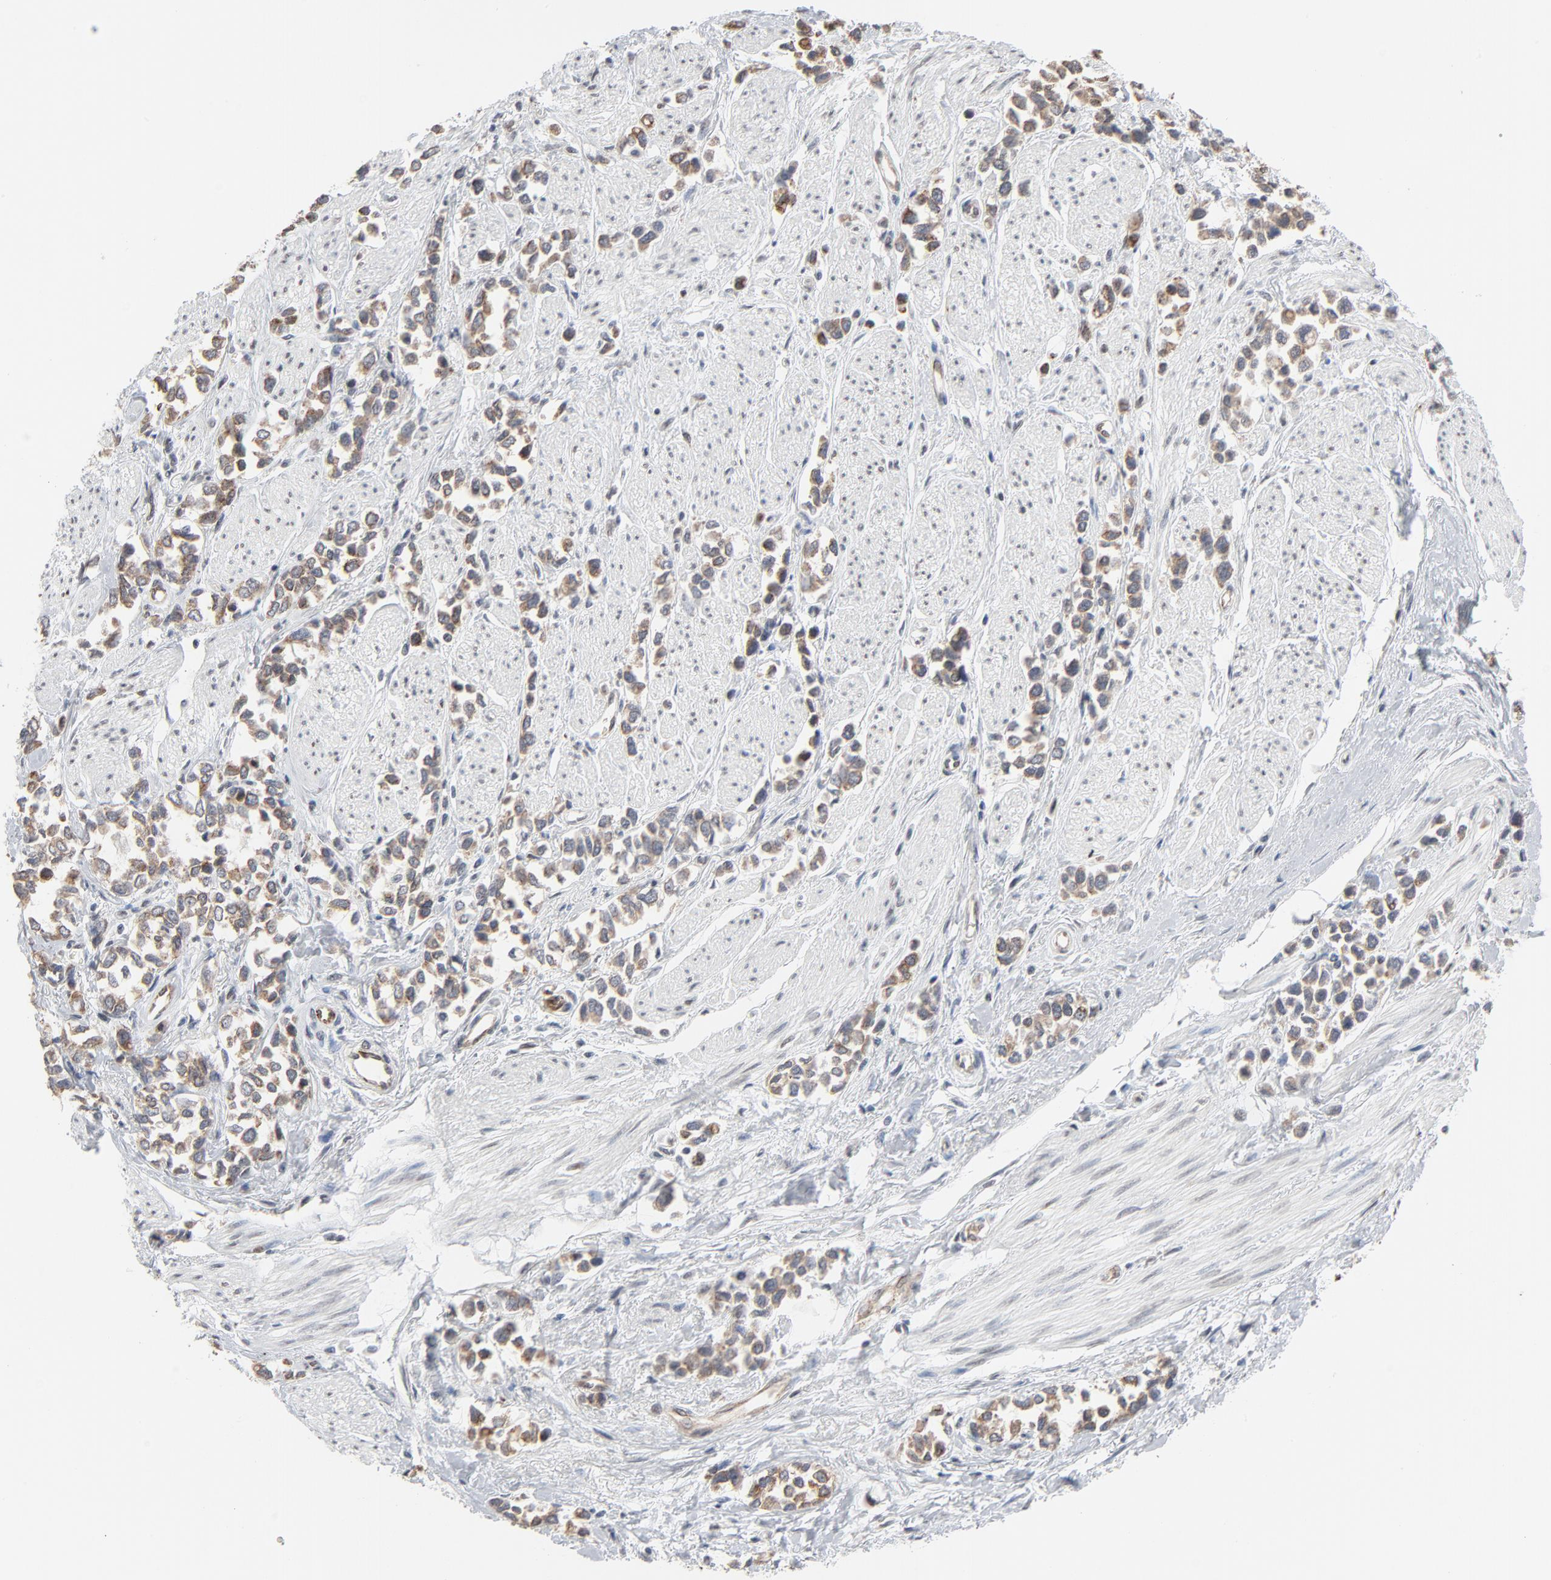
{"staining": {"intensity": "weak", "quantity": "25%-75%", "location": "cytoplasmic/membranous"}, "tissue": "stomach cancer", "cell_type": "Tumor cells", "image_type": "cancer", "snomed": [{"axis": "morphology", "description": "Adenocarcinoma, NOS"}, {"axis": "topography", "description": "Stomach, upper"}], "caption": "The image shows immunohistochemical staining of stomach adenocarcinoma. There is weak cytoplasmic/membranous positivity is identified in approximately 25%-75% of tumor cells. (DAB (3,3'-diaminobenzidine) IHC, brown staining for protein, blue staining for nuclei).", "gene": "ITPR3", "patient": {"sex": "male", "age": 76}}